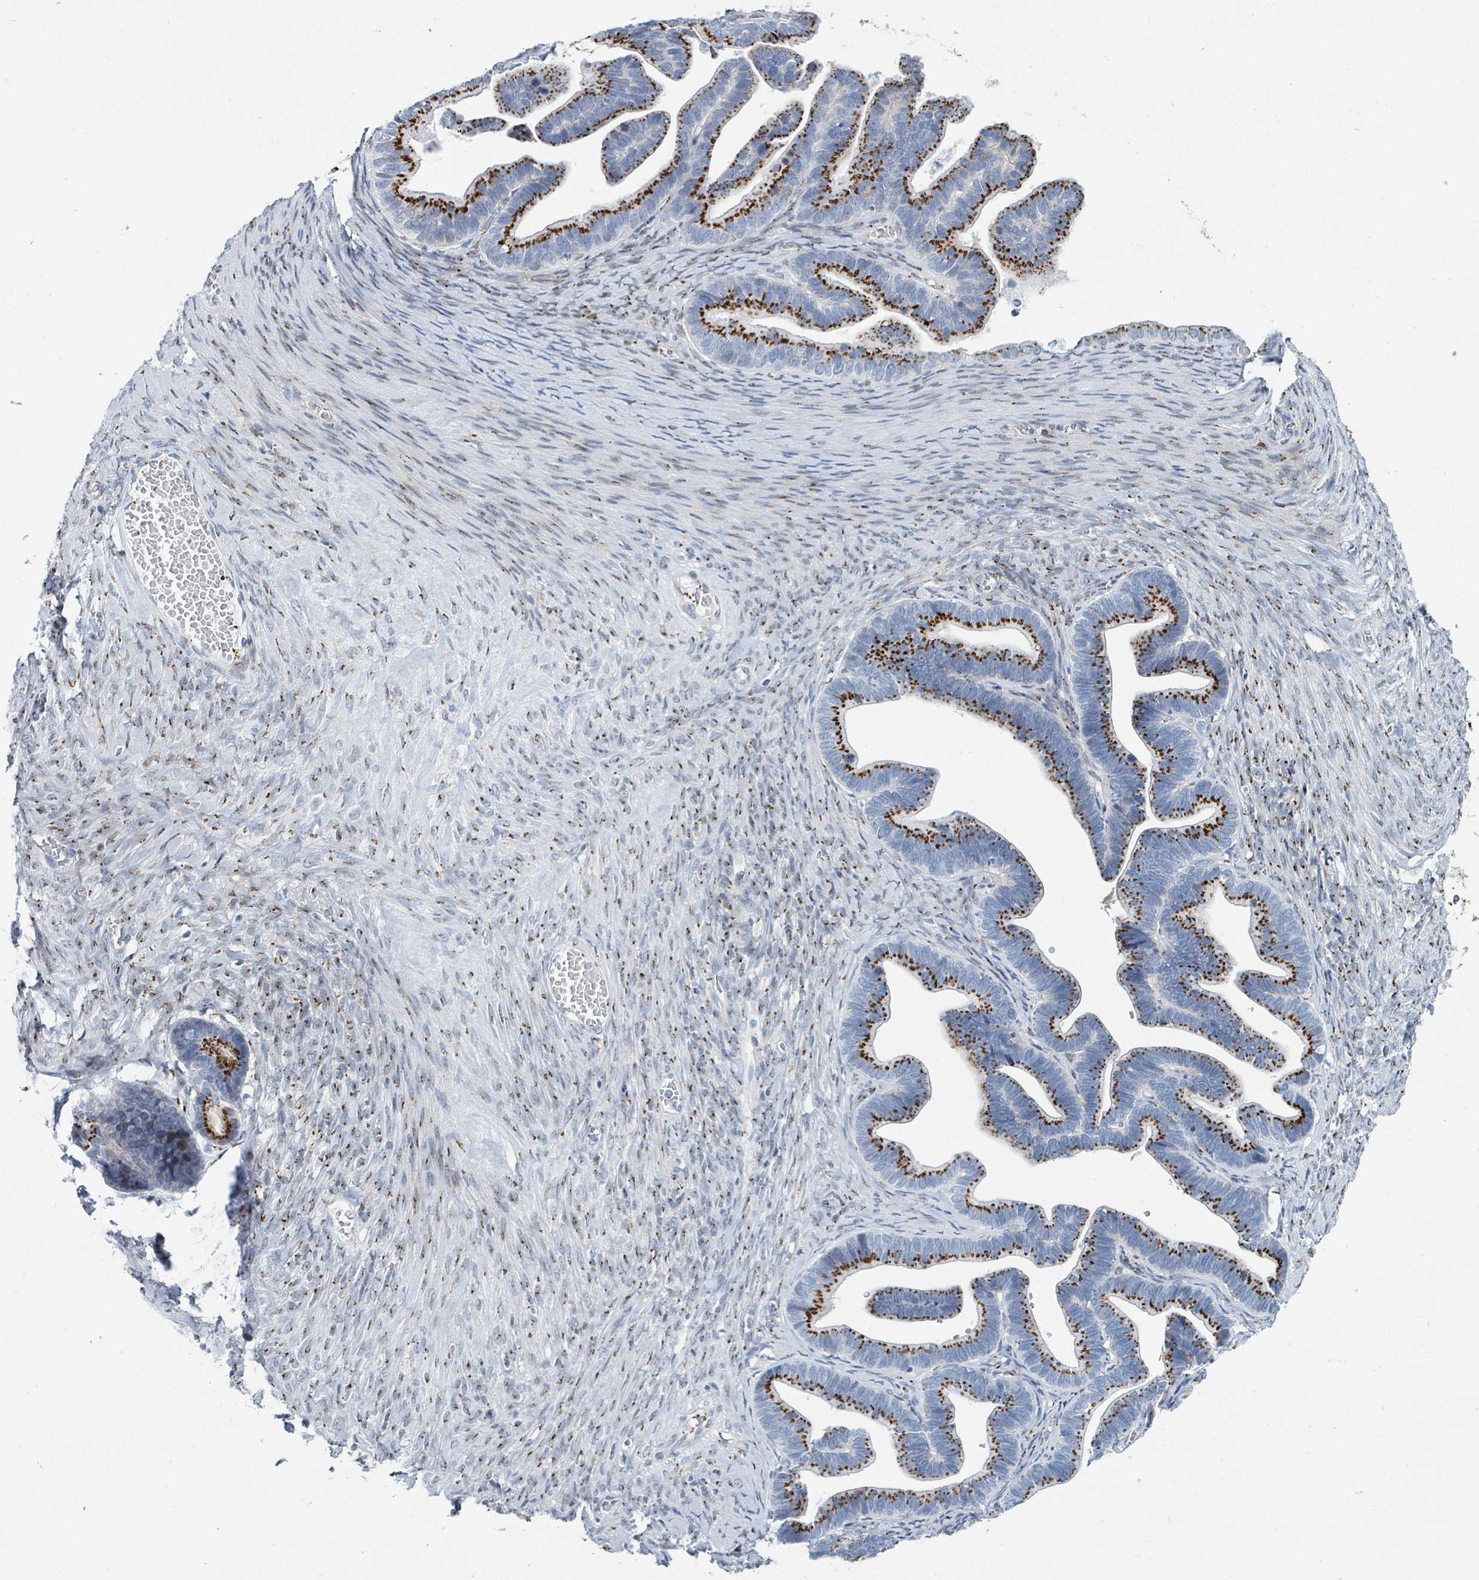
{"staining": {"intensity": "strong", "quantity": "25%-75%", "location": "cytoplasmic/membranous"}, "tissue": "ovarian cancer", "cell_type": "Tumor cells", "image_type": "cancer", "snomed": [{"axis": "morphology", "description": "Cystadenocarcinoma, serous, NOS"}, {"axis": "topography", "description": "Ovary"}], "caption": "This is a photomicrograph of immunohistochemistry (IHC) staining of ovarian serous cystadenocarcinoma, which shows strong expression in the cytoplasmic/membranous of tumor cells.", "gene": "DCAF5", "patient": {"sex": "female", "age": 56}}